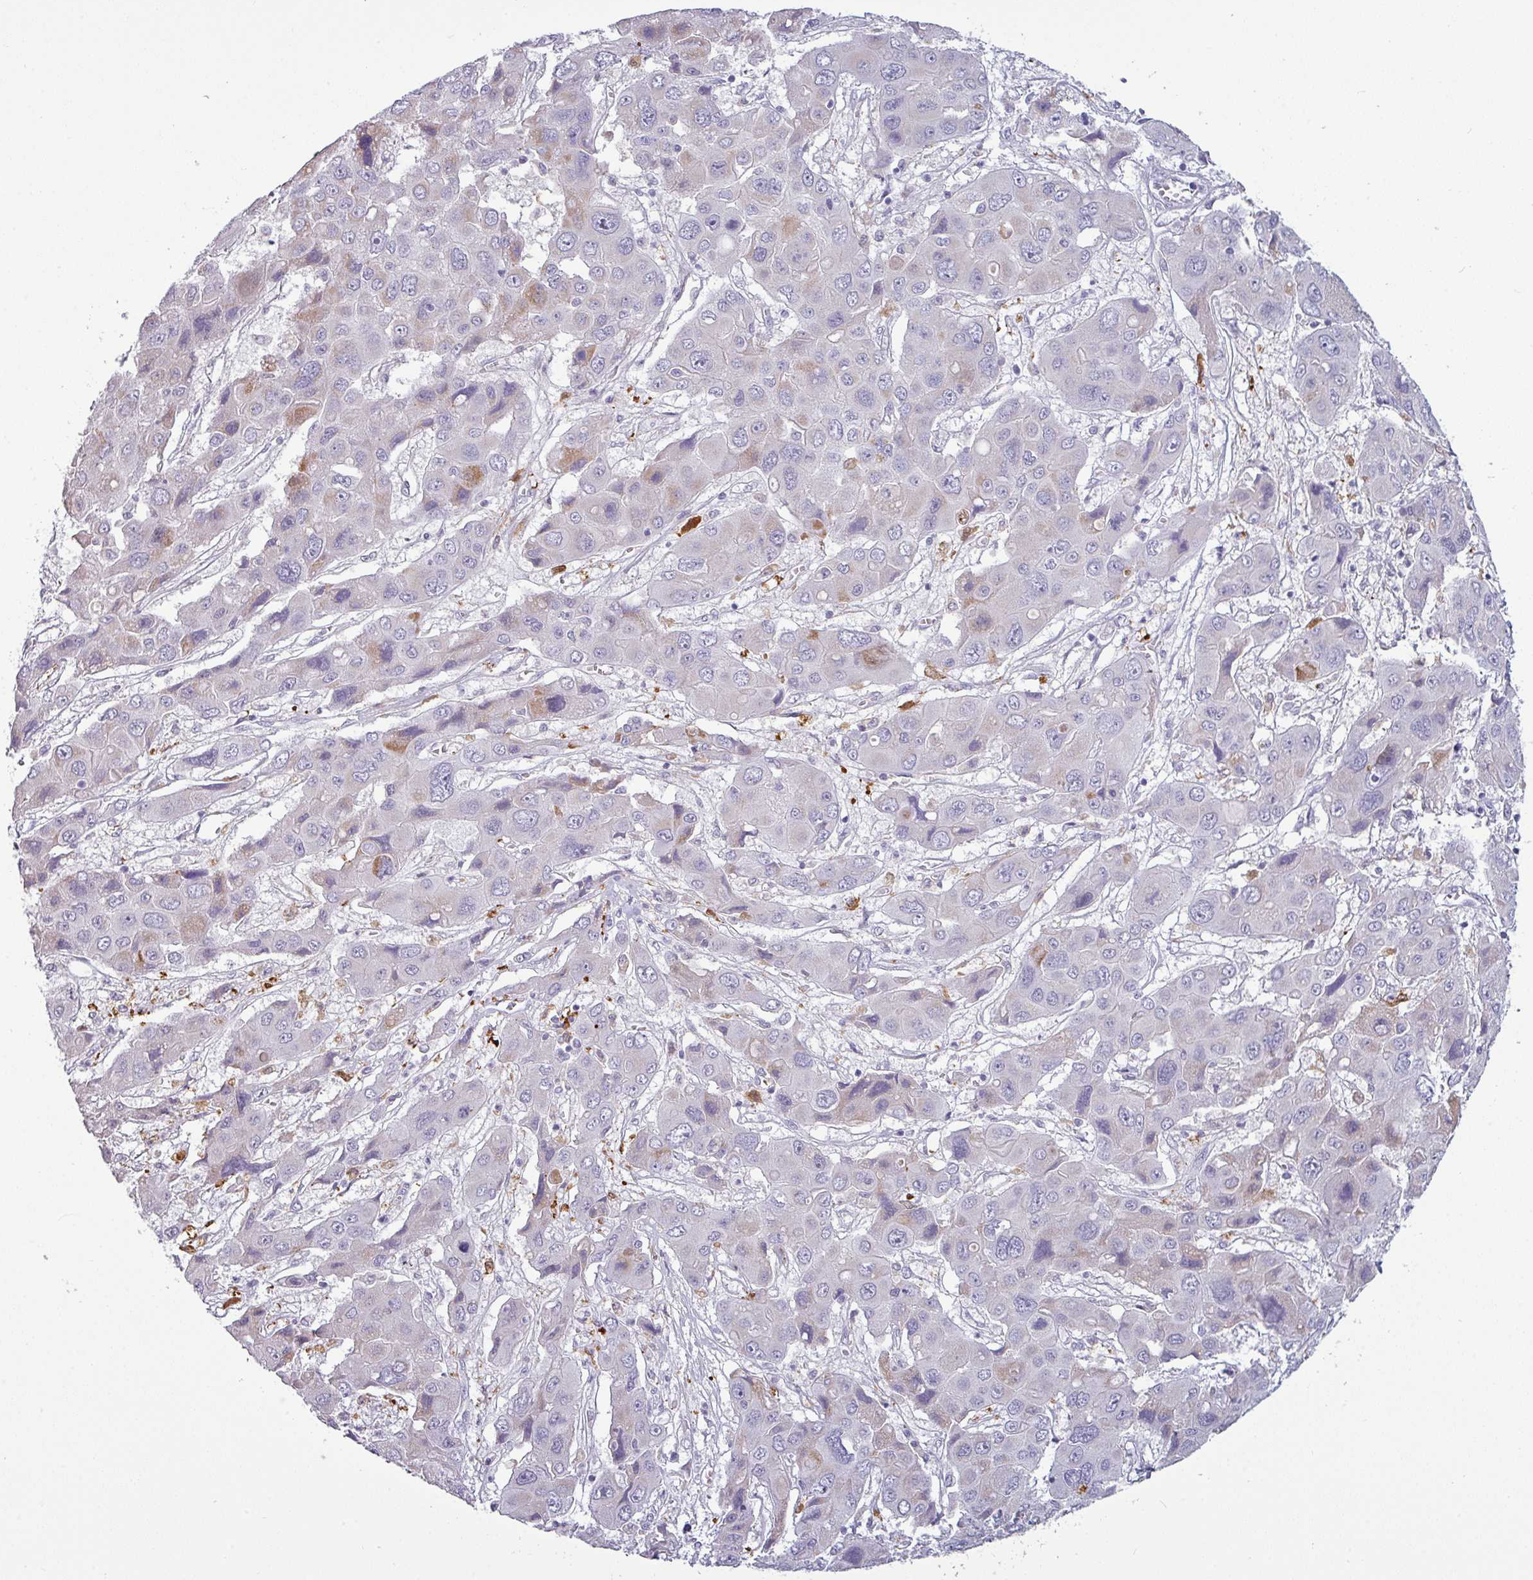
{"staining": {"intensity": "moderate", "quantity": "<25%", "location": "cytoplasmic/membranous"}, "tissue": "liver cancer", "cell_type": "Tumor cells", "image_type": "cancer", "snomed": [{"axis": "morphology", "description": "Cholangiocarcinoma"}, {"axis": "topography", "description": "Liver"}], "caption": "IHC (DAB) staining of cholangiocarcinoma (liver) demonstrates moderate cytoplasmic/membranous protein staining in about <25% of tumor cells.", "gene": "SLC26A9", "patient": {"sex": "male", "age": 67}}